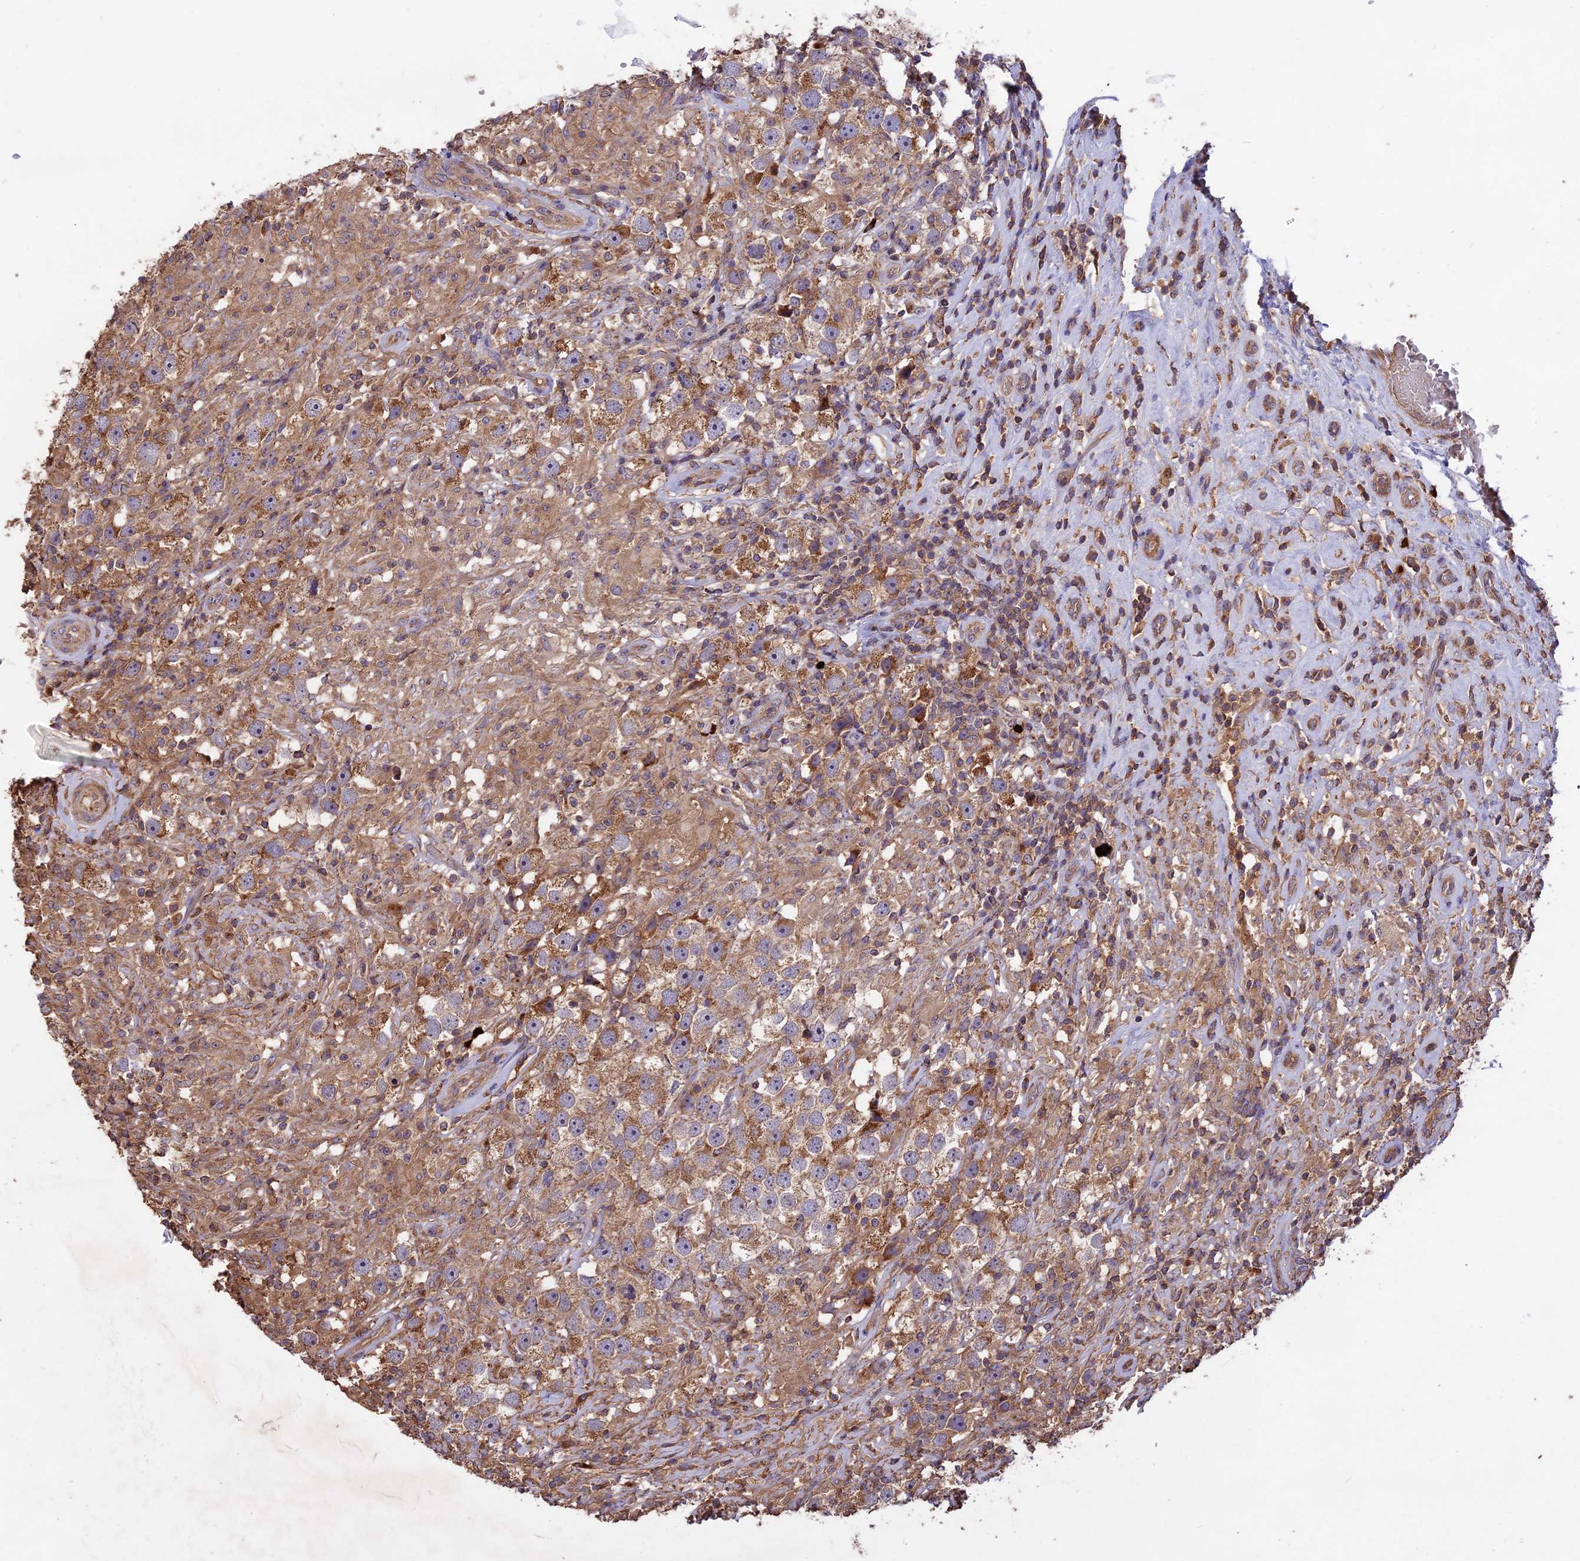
{"staining": {"intensity": "moderate", "quantity": ">75%", "location": "cytoplasmic/membranous"}, "tissue": "testis cancer", "cell_type": "Tumor cells", "image_type": "cancer", "snomed": [{"axis": "morphology", "description": "Seminoma, NOS"}, {"axis": "topography", "description": "Testis"}], "caption": "IHC micrograph of neoplastic tissue: testis seminoma stained using IHC displays medium levels of moderate protein expression localized specifically in the cytoplasmic/membranous of tumor cells, appearing as a cytoplasmic/membranous brown color.", "gene": "NUDT8", "patient": {"sex": "male", "age": 49}}